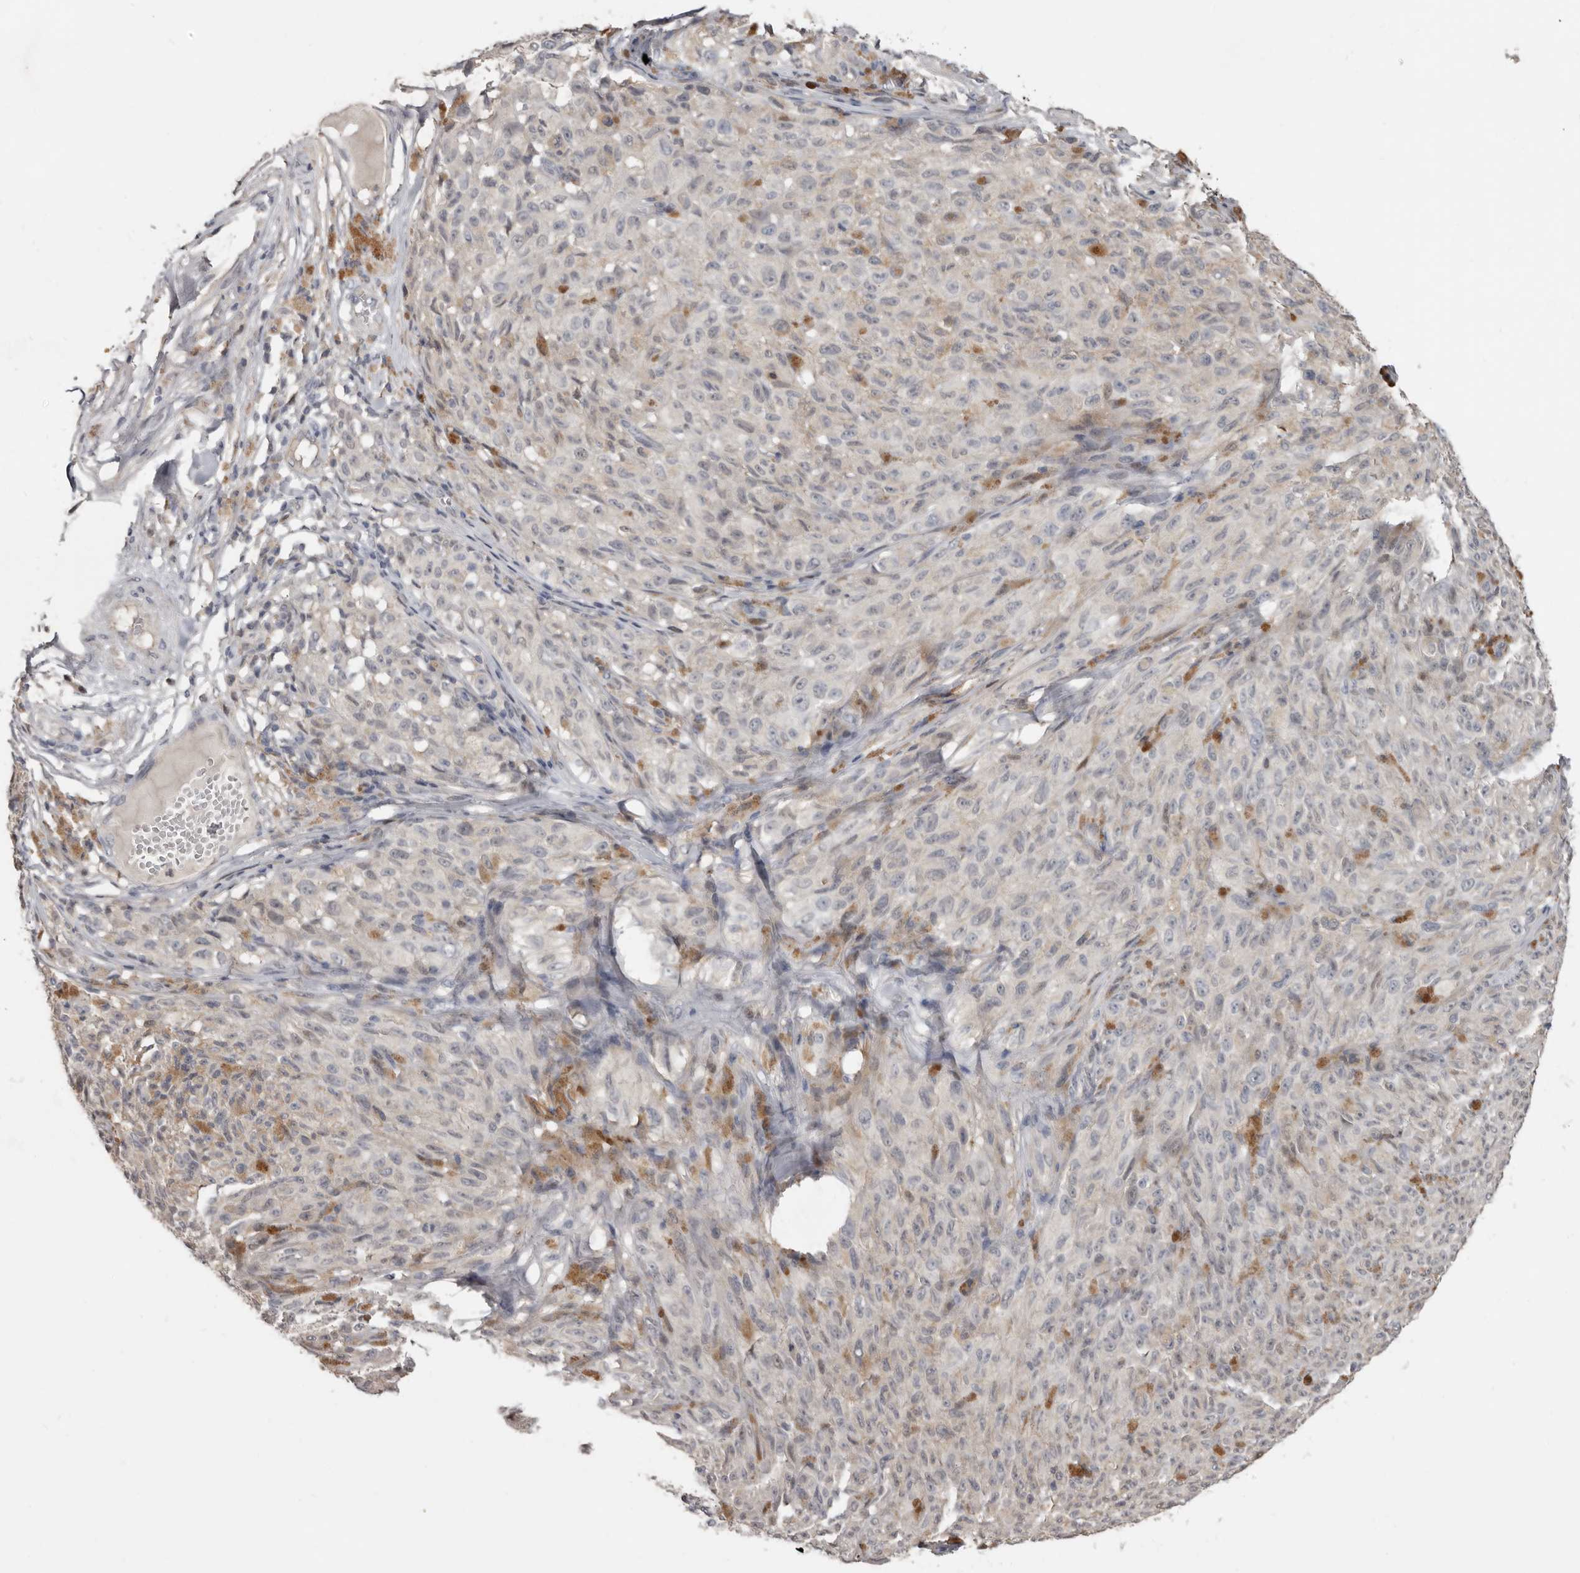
{"staining": {"intensity": "negative", "quantity": "none", "location": "none"}, "tissue": "melanoma", "cell_type": "Tumor cells", "image_type": "cancer", "snomed": [{"axis": "morphology", "description": "Malignant melanoma, NOS"}, {"axis": "topography", "description": "Skin"}], "caption": "Melanoma was stained to show a protein in brown. There is no significant positivity in tumor cells.", "gene": "RBKS", "patient": {"sex": "female", "age": 82}}